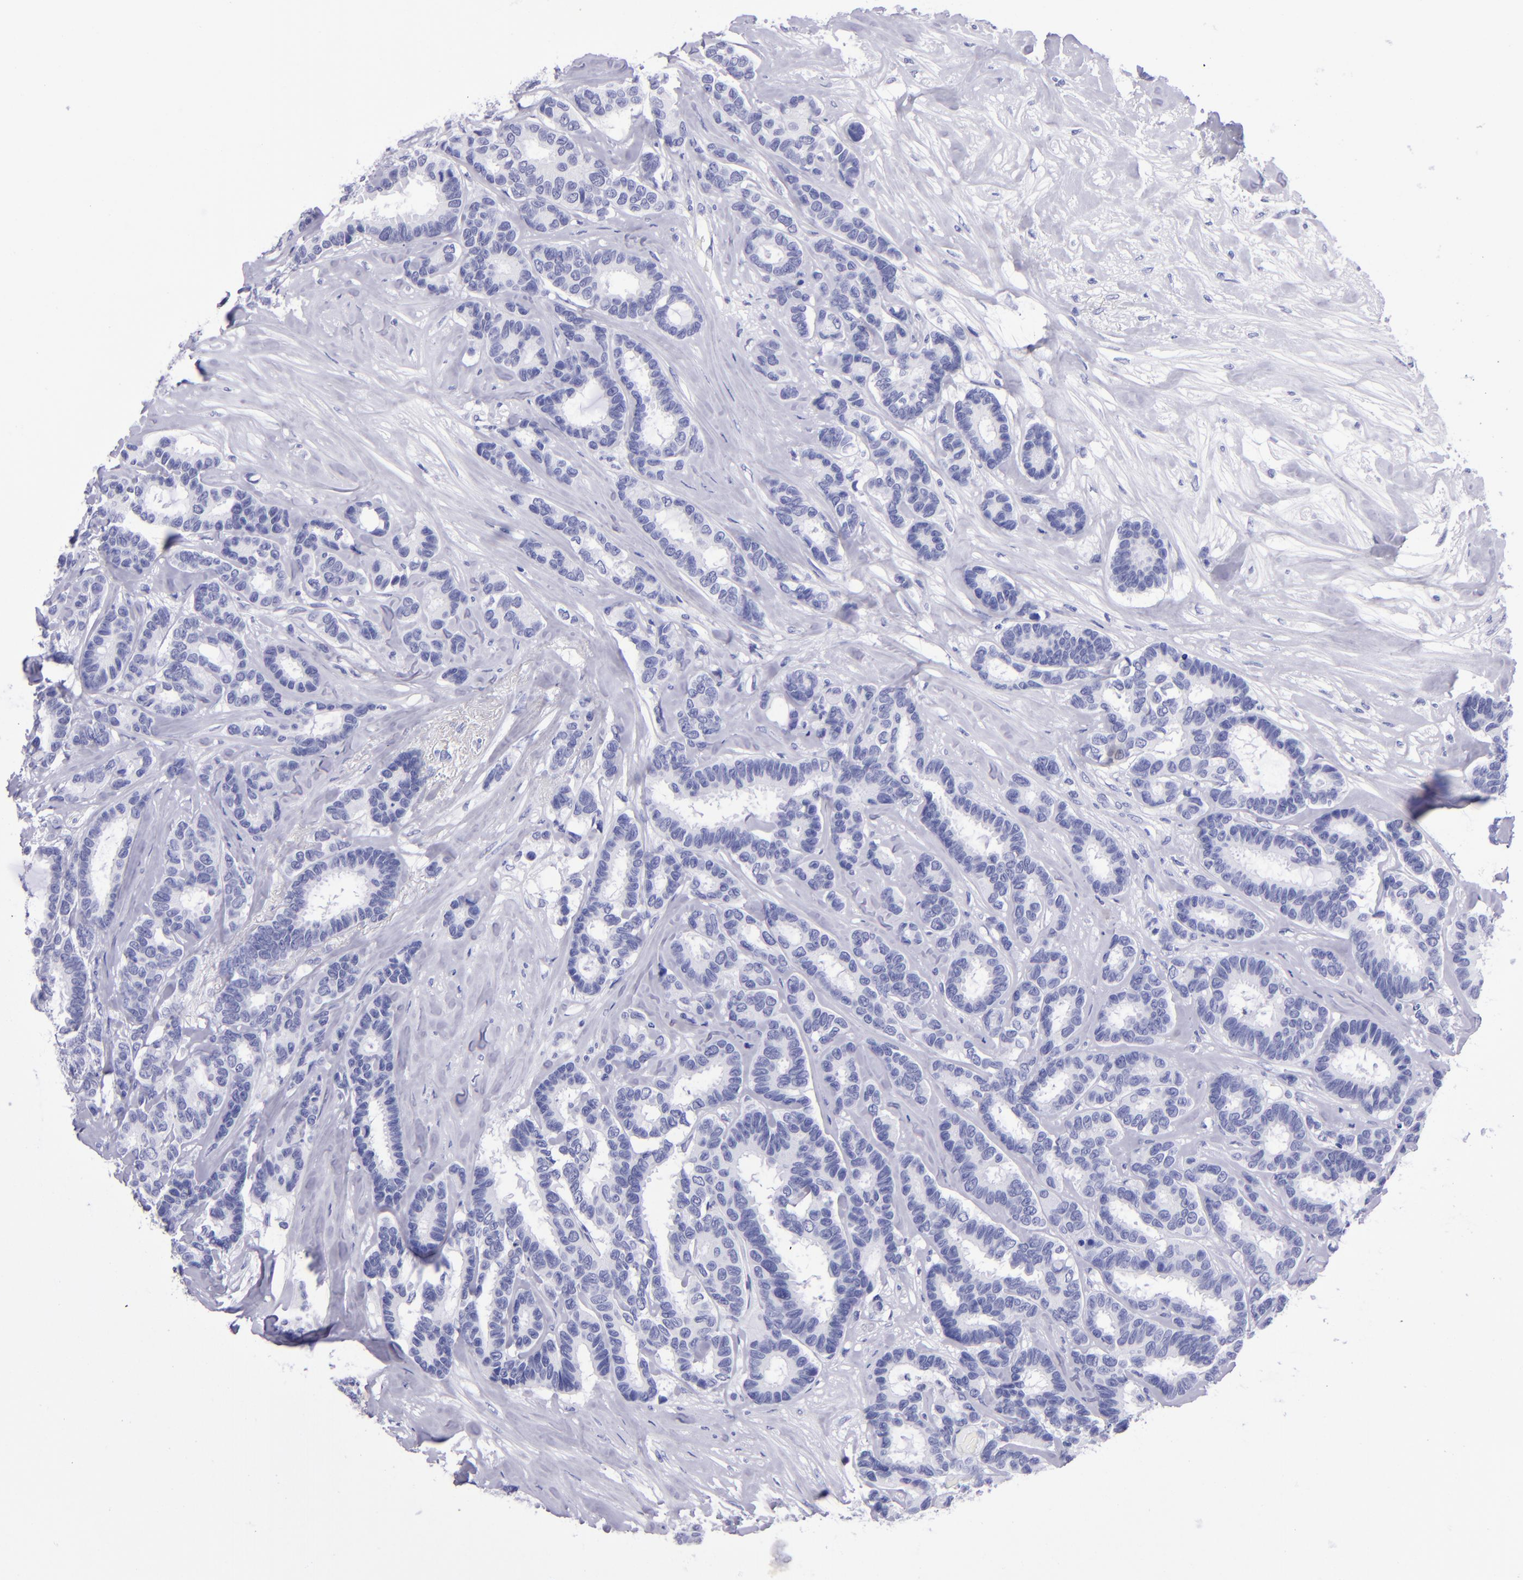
{"staining": {"intensity": "negative", "quantity": "none", "location": "none"}, "tissue": "breast cancer", "cell_type": "Tumor cells", "image_type": "cancer", "snomed": [{"axis": "morphology", "description": "Duct carcinoma"}, {"axis": "topography", "description": "Breast"}], "caption": "The immunohistochemistry (IHC) photomicrograph has no significant expression in tumor cells of breast intraductal carcinoma tissue.", "gene": "TYRP1", "patient": {"sex": "female", "age": 87}}